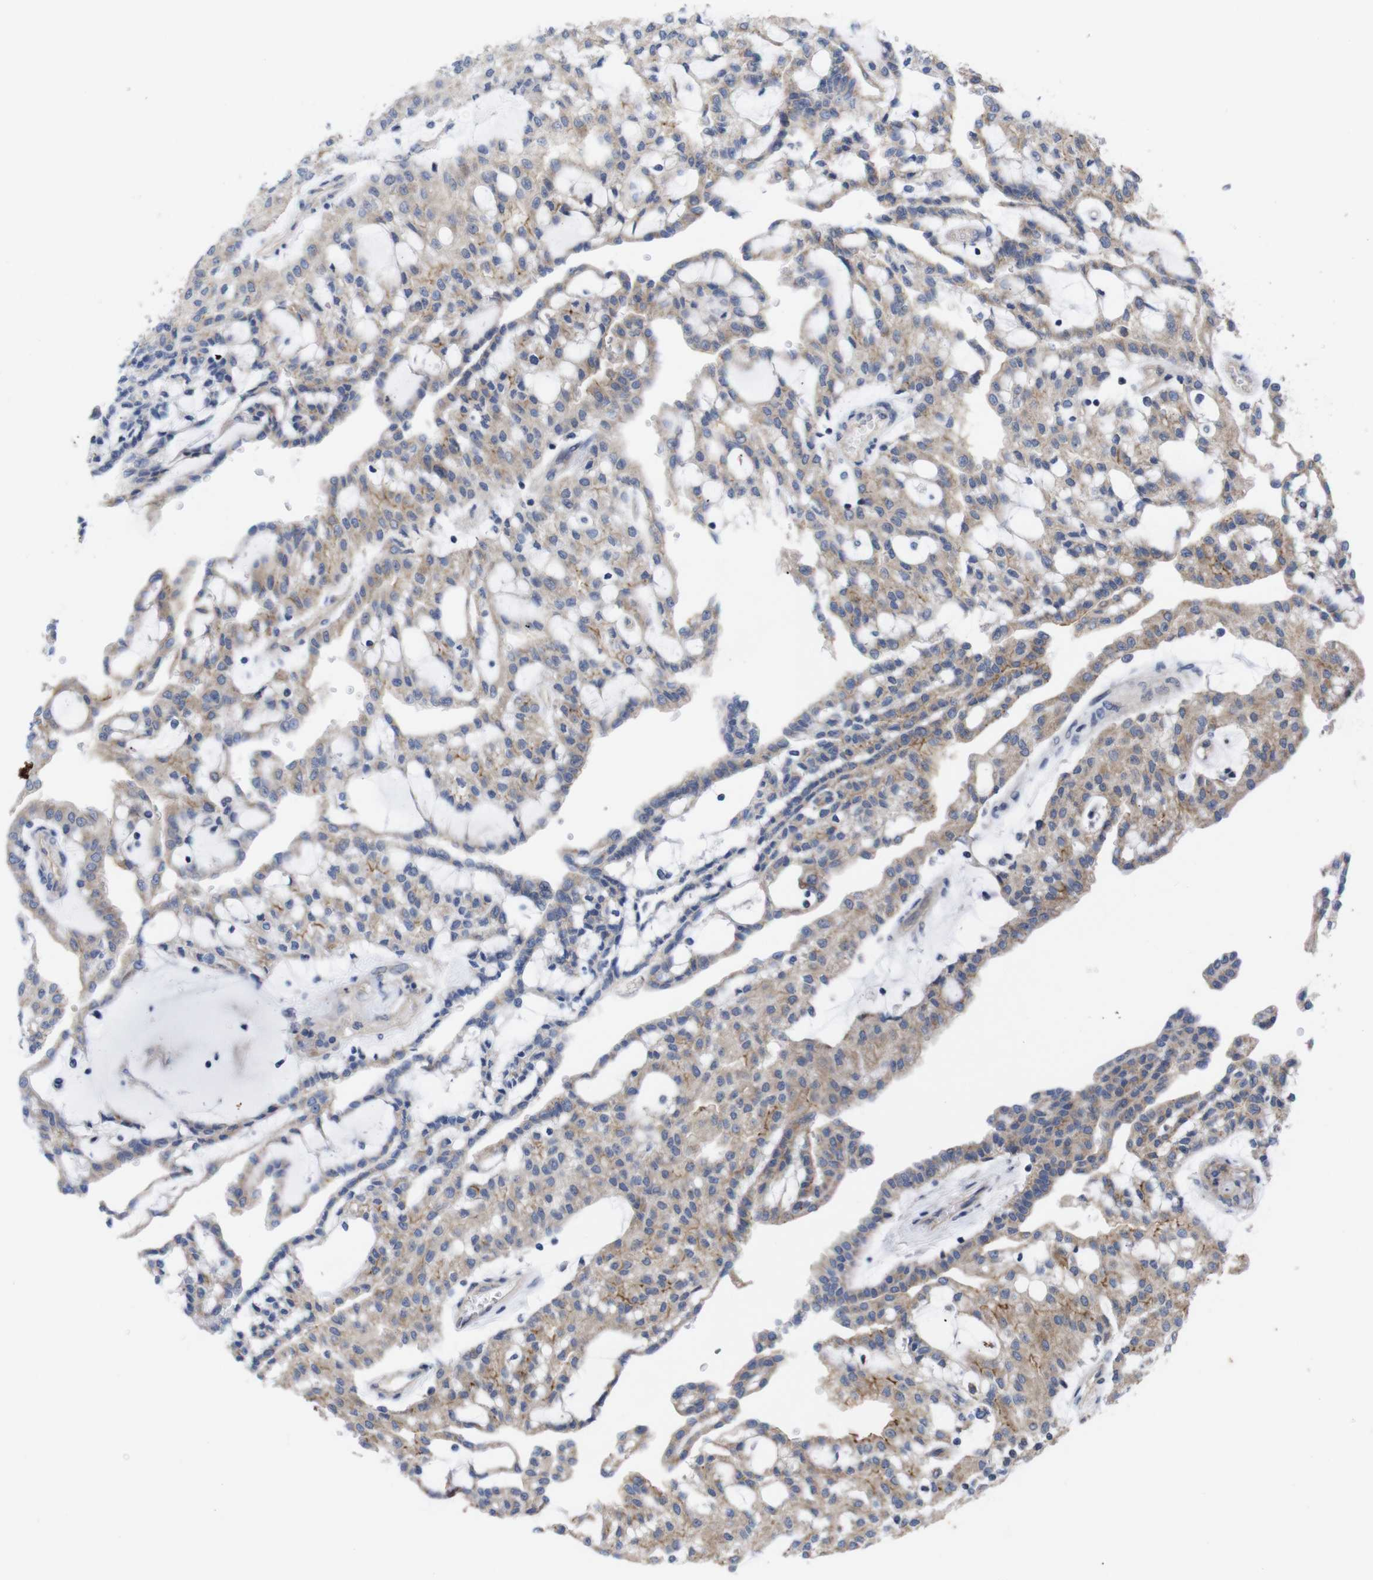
{"staining": {"intensity": "moderate", "quantity": "25%-75%", "location": "cytoplasmic/membranous"}, "tissue": "renal cancer", "cell_type": "Tumor cells", "image_type": "cancer", "snomed": [{"axis": "morphology", "description": "Adenocarcinoma, NOS"}, {"axis": "topography", "description": "Kidney"}], "caption": "Renal adenocarcinoma stained for a protein shows moderate cytoplasmic/membranous positivity in tumor cells. The staining was performed using DAB (3,3'-diaminobenzidine) to visualize the protein expression in brown, while the nuclei were stained in blue with hematoxylin (Magnification: 20x).", "gene": "USH1C", "patient": {"sex": "male", "age": 63}}